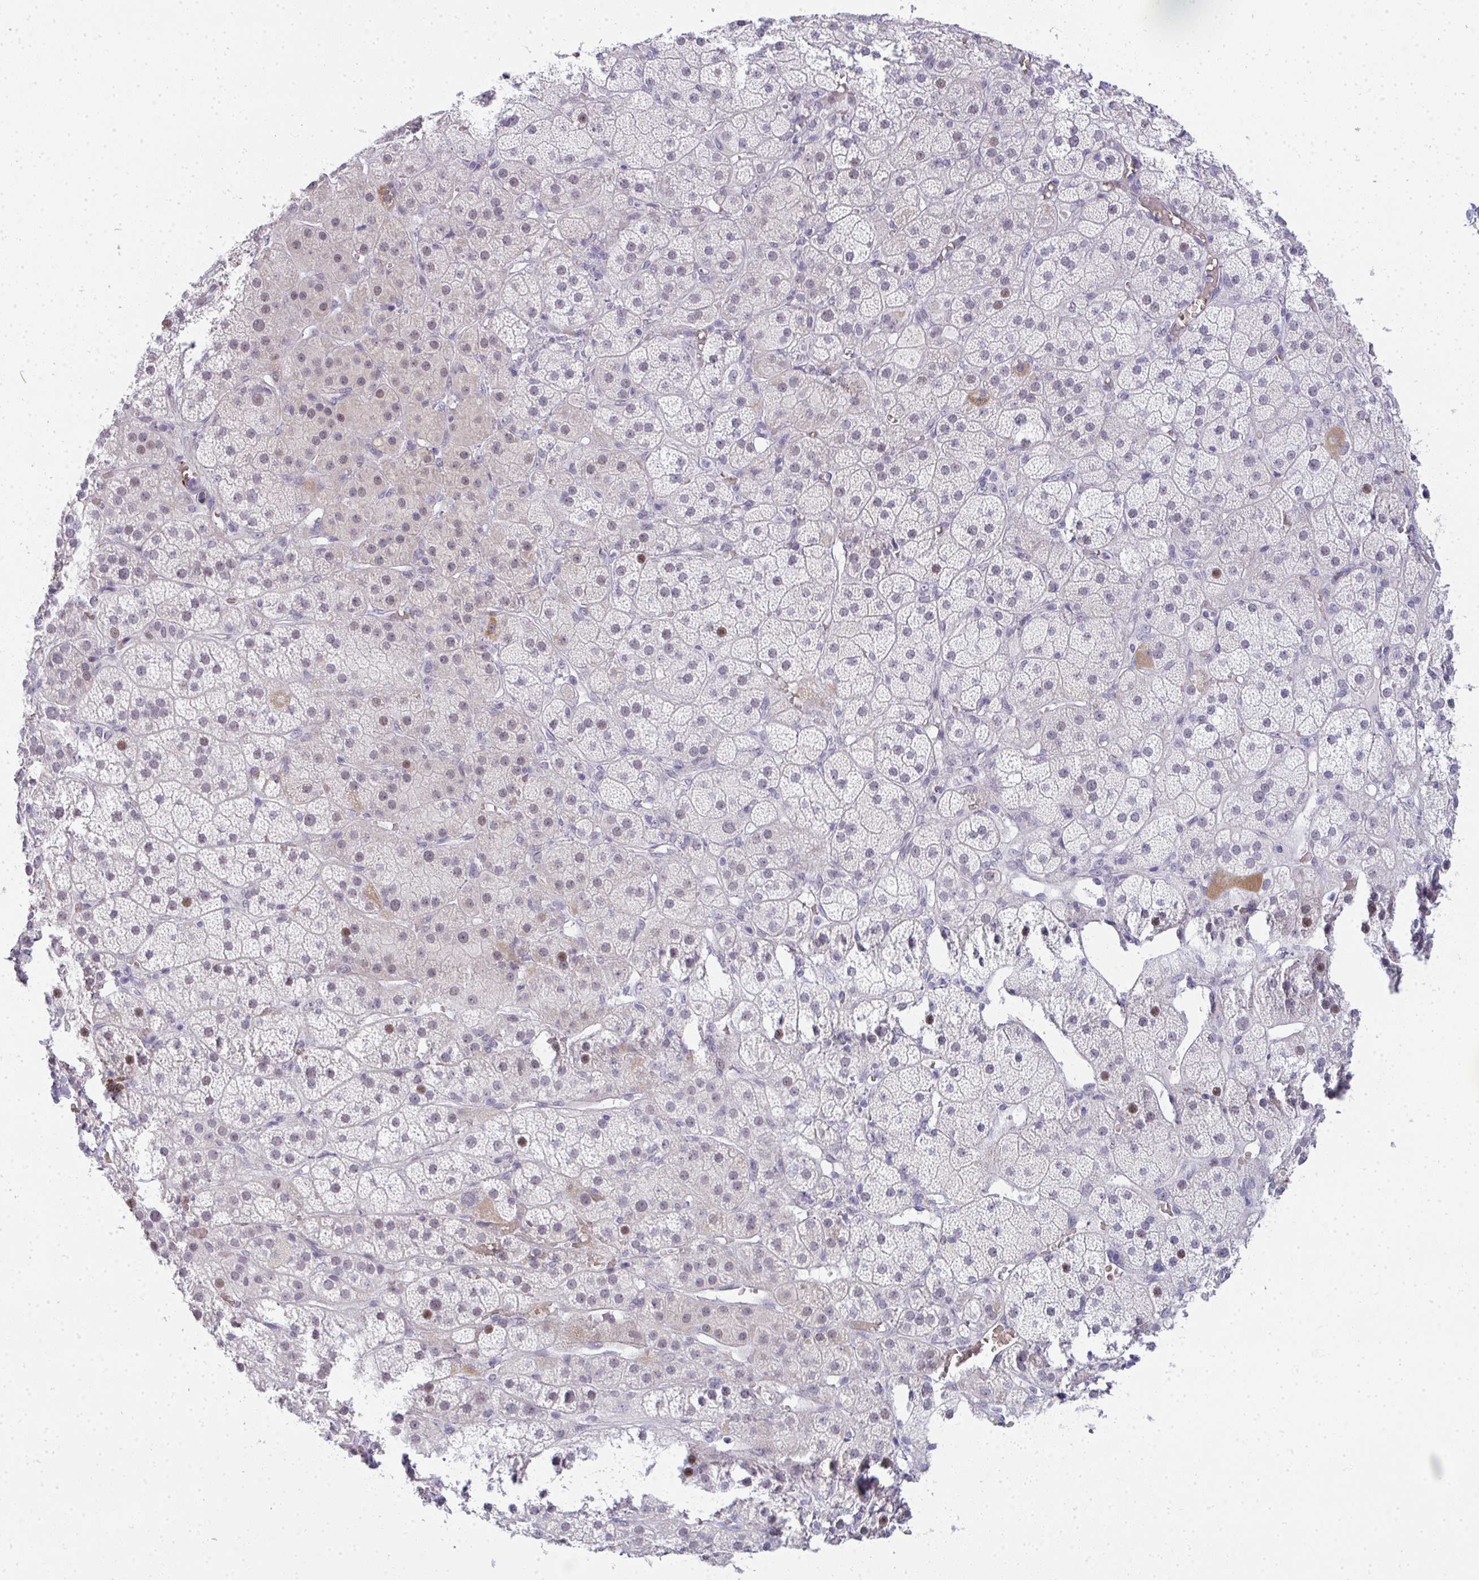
{"staining": {"intensity": "moderate", "quantity": "<25%", "location": "nuclear"}, "tissue": "adrenal gland", "cell_type": "Glandular cells", "image_type": "normal", "snomed": [{"axis": "morphology", "description": "Normal tissue, NOS"}, {"axis": "topography", "description": "Adrenal gland"}], "caption": "Protein positivity by immunohistochemistry (IHC) shows moderate nuclear positivity in approximately <25% of glandular cells in unremarkable adrenal gland. The staining was performed using DAB to visualize the protein expression in brown, while the nuclei were stained in blue with hematoxylin (Magnification: 20x).", "gene": "TNMD", "patient": {"sex": "male", "age": 57}}